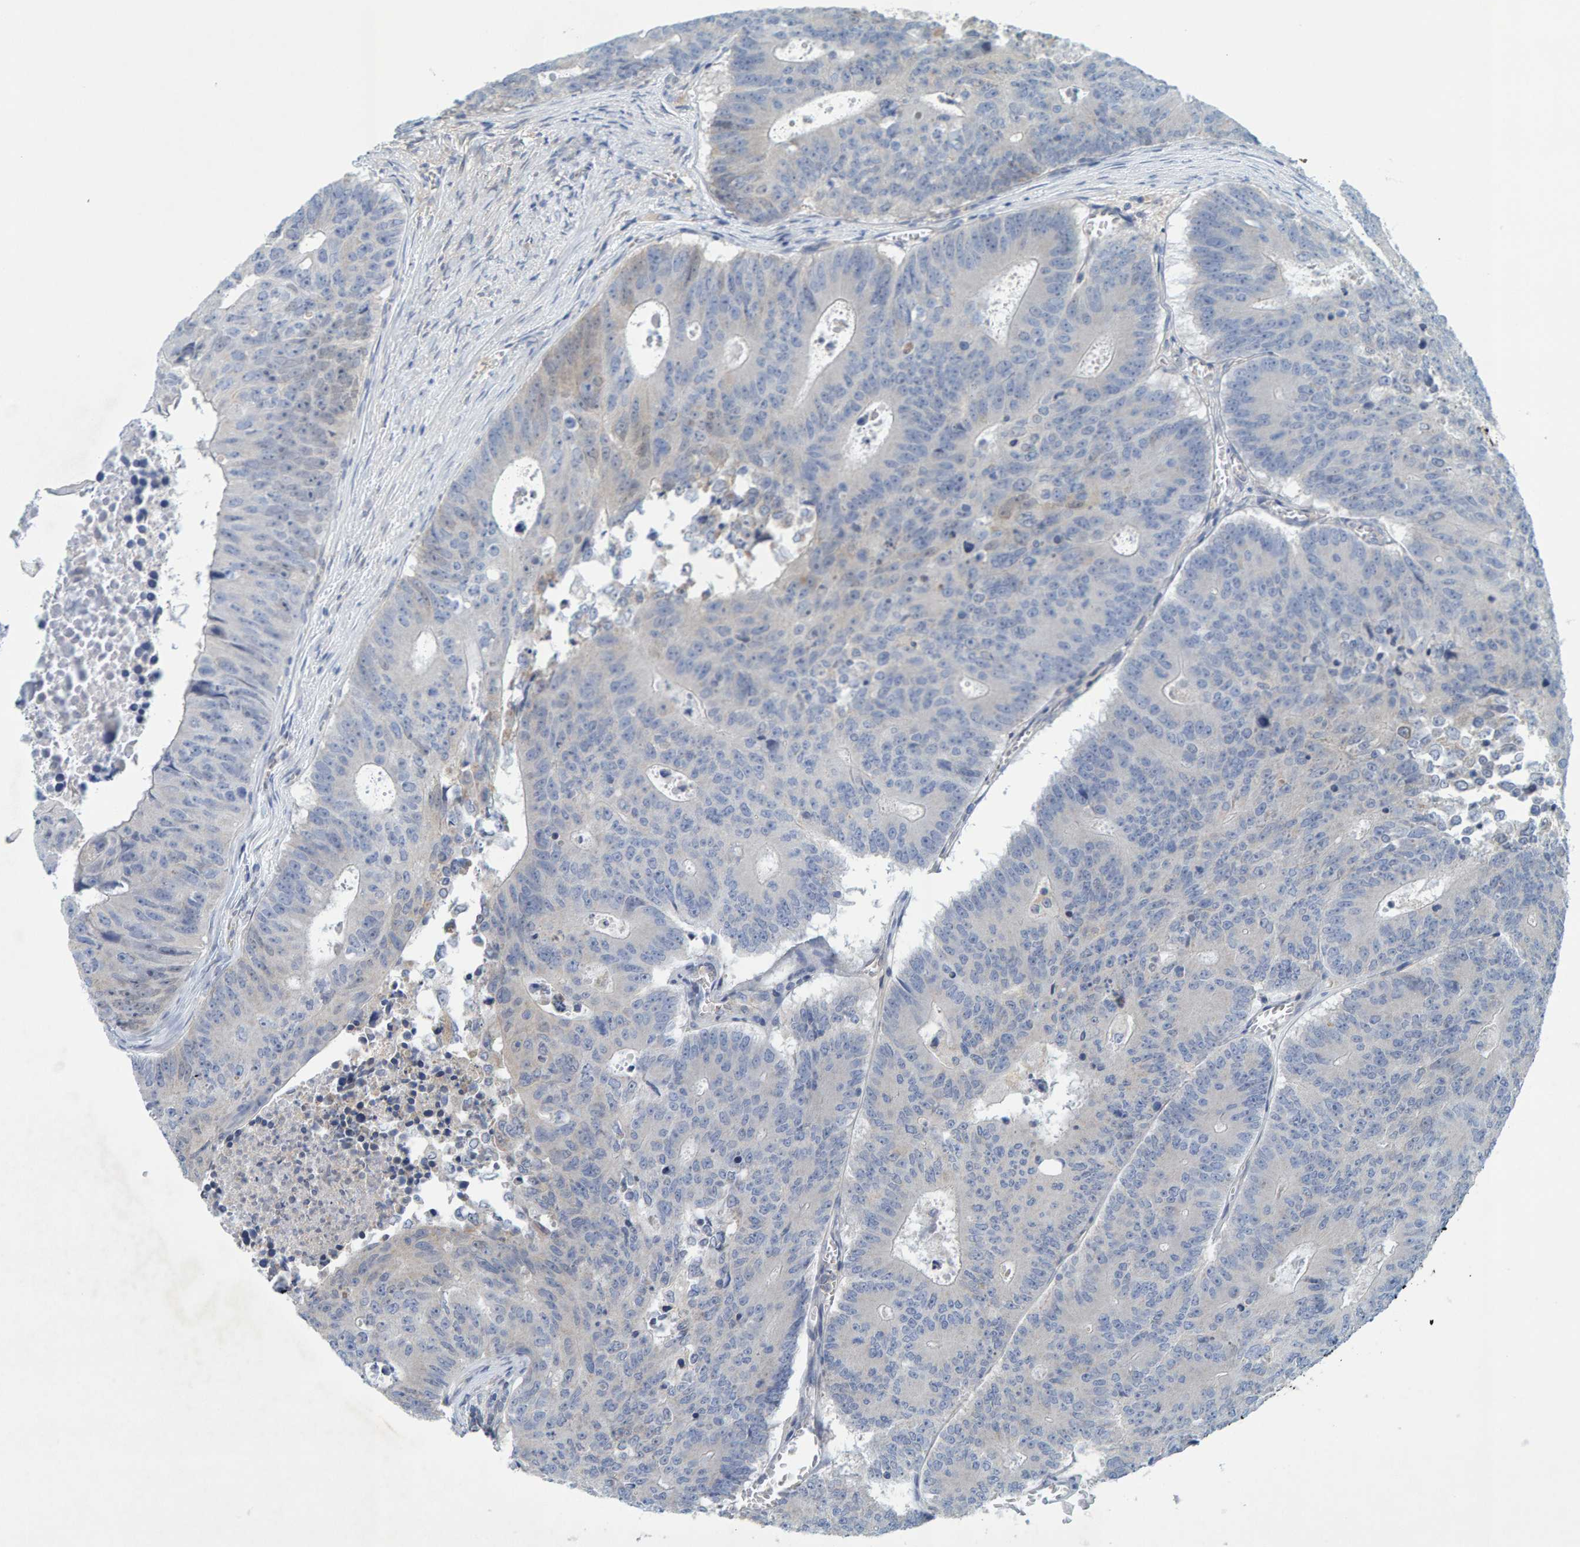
{"staining": {"intensity": "negative", "quantity": "none", "location": "none"}, "tissue": "colorectal cancer", "cell_type": "Tumor cells", "image_type": "cancer", "snomed": [{"axis": "morphology", "description": "Adenocarcinoma, NOS"}, {"axis": "topography", "description": "Colon"}], "caption": "Immunohistochemistry histopathology image of neoplastic tissue: colorectal cancer (adenocarcinoma) stained with DAB displays no significant protein expression in tumor cells. The staining is performed using DAB brown chromogen with nuclei counter-stained in using hematoxylin.", "gene": "ALAD", "patient": {"sex": "male", "age": 87}}